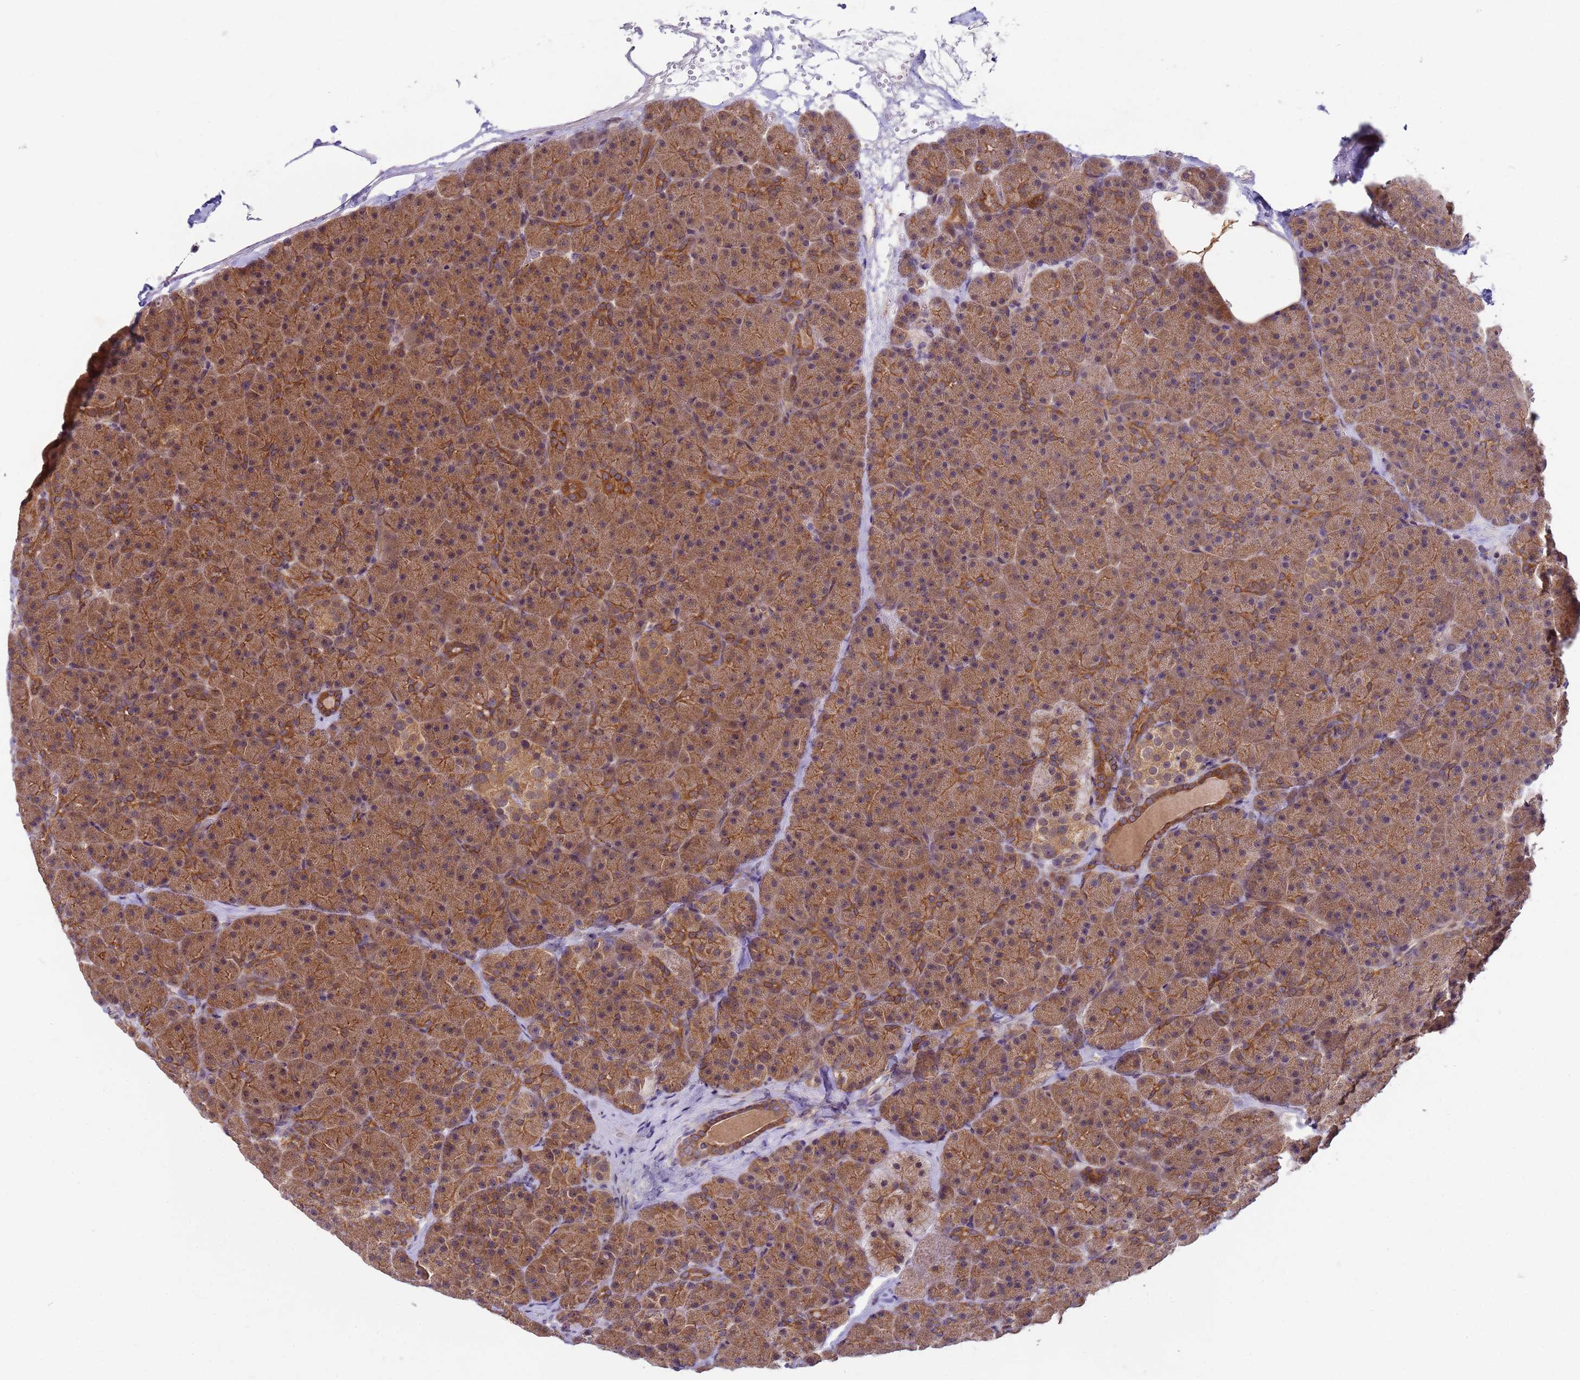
{"staining": {"intensity": "moderate", "quantity": ">75%", "location": "cytoplasmic/membranous"}, "tissue": "pancreas", "cell_type": "Exocrine glandular cells", "image_type": "normal", "snomed": [{"axis": "morphology", "description": "Normal tissue, NOS"}, {"axis": "topography", "description": "Pancreas"}], "caption": "A high-resolution image shows immunohistochemistry (IHC) staining of unremarkable pancreas, which exhibits moderate cytoplasmic/membranous positivity in approximately >75% of exocrine glandular cells. Using DAB (brown) and hematoxylin (blue) stains, captured at high magnification using brightfield microscopy.", "gene": "RAPGEF3", "patient": {"sex": "male", "age": 36}}